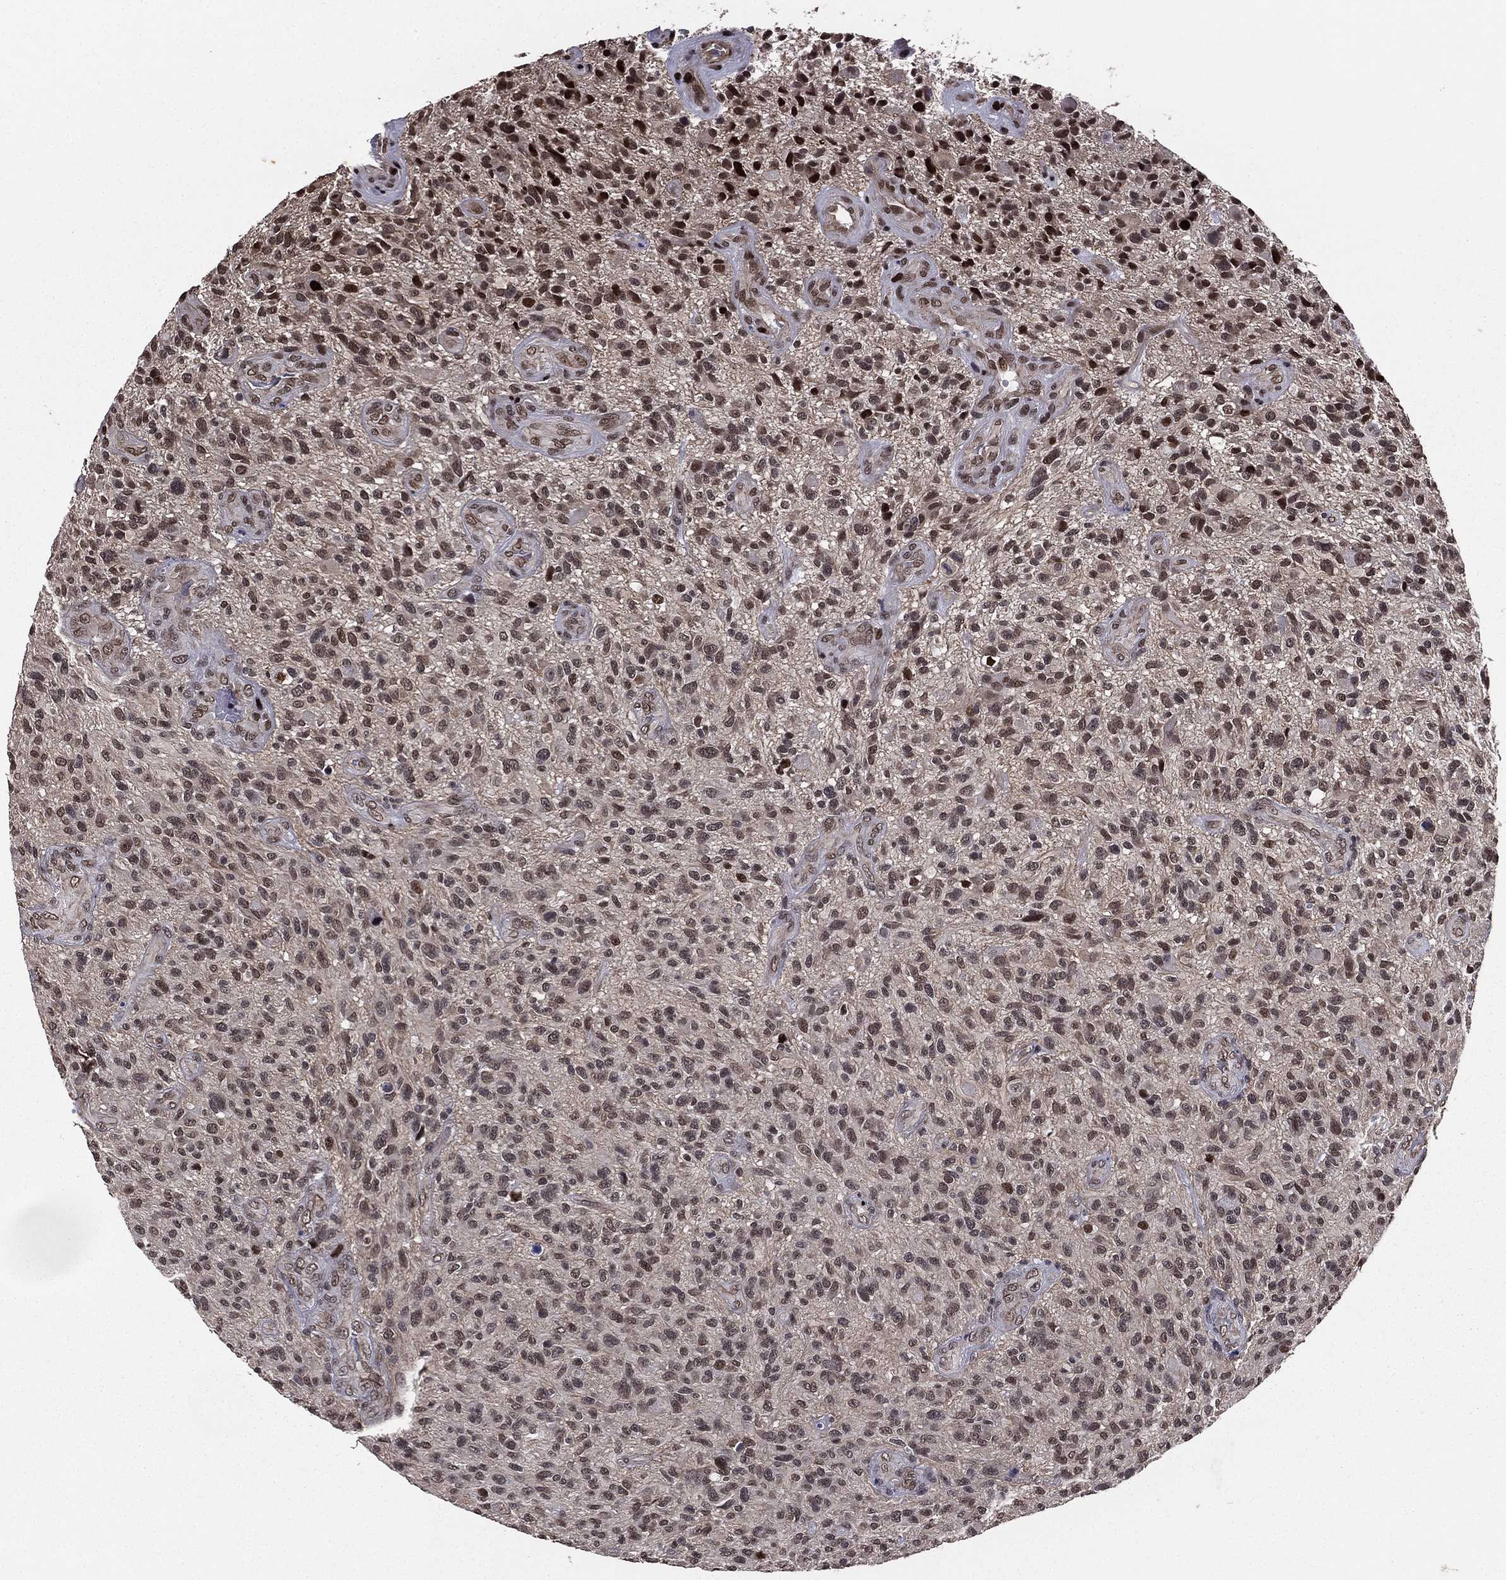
{"staining": {"intensity": "strong", "quantity": "<25%", "location": "nuclear"}, "tissue": "glioma", "cell_type": "Tumor cells", "image_type": "cancer", "snomed": [{"axis": "morphology", "description": "Glioma, malignant, High grade"}, {"axis": "topography", "description": "Brain"}], "caption": "Immunohistochemistry of human high-grade glioma (malignant) reveals medium levels of strong nuclear positivity in about <25% of tumor cells.", "gene": "RARB", "patient": {"sex": "male", "age": 47}}